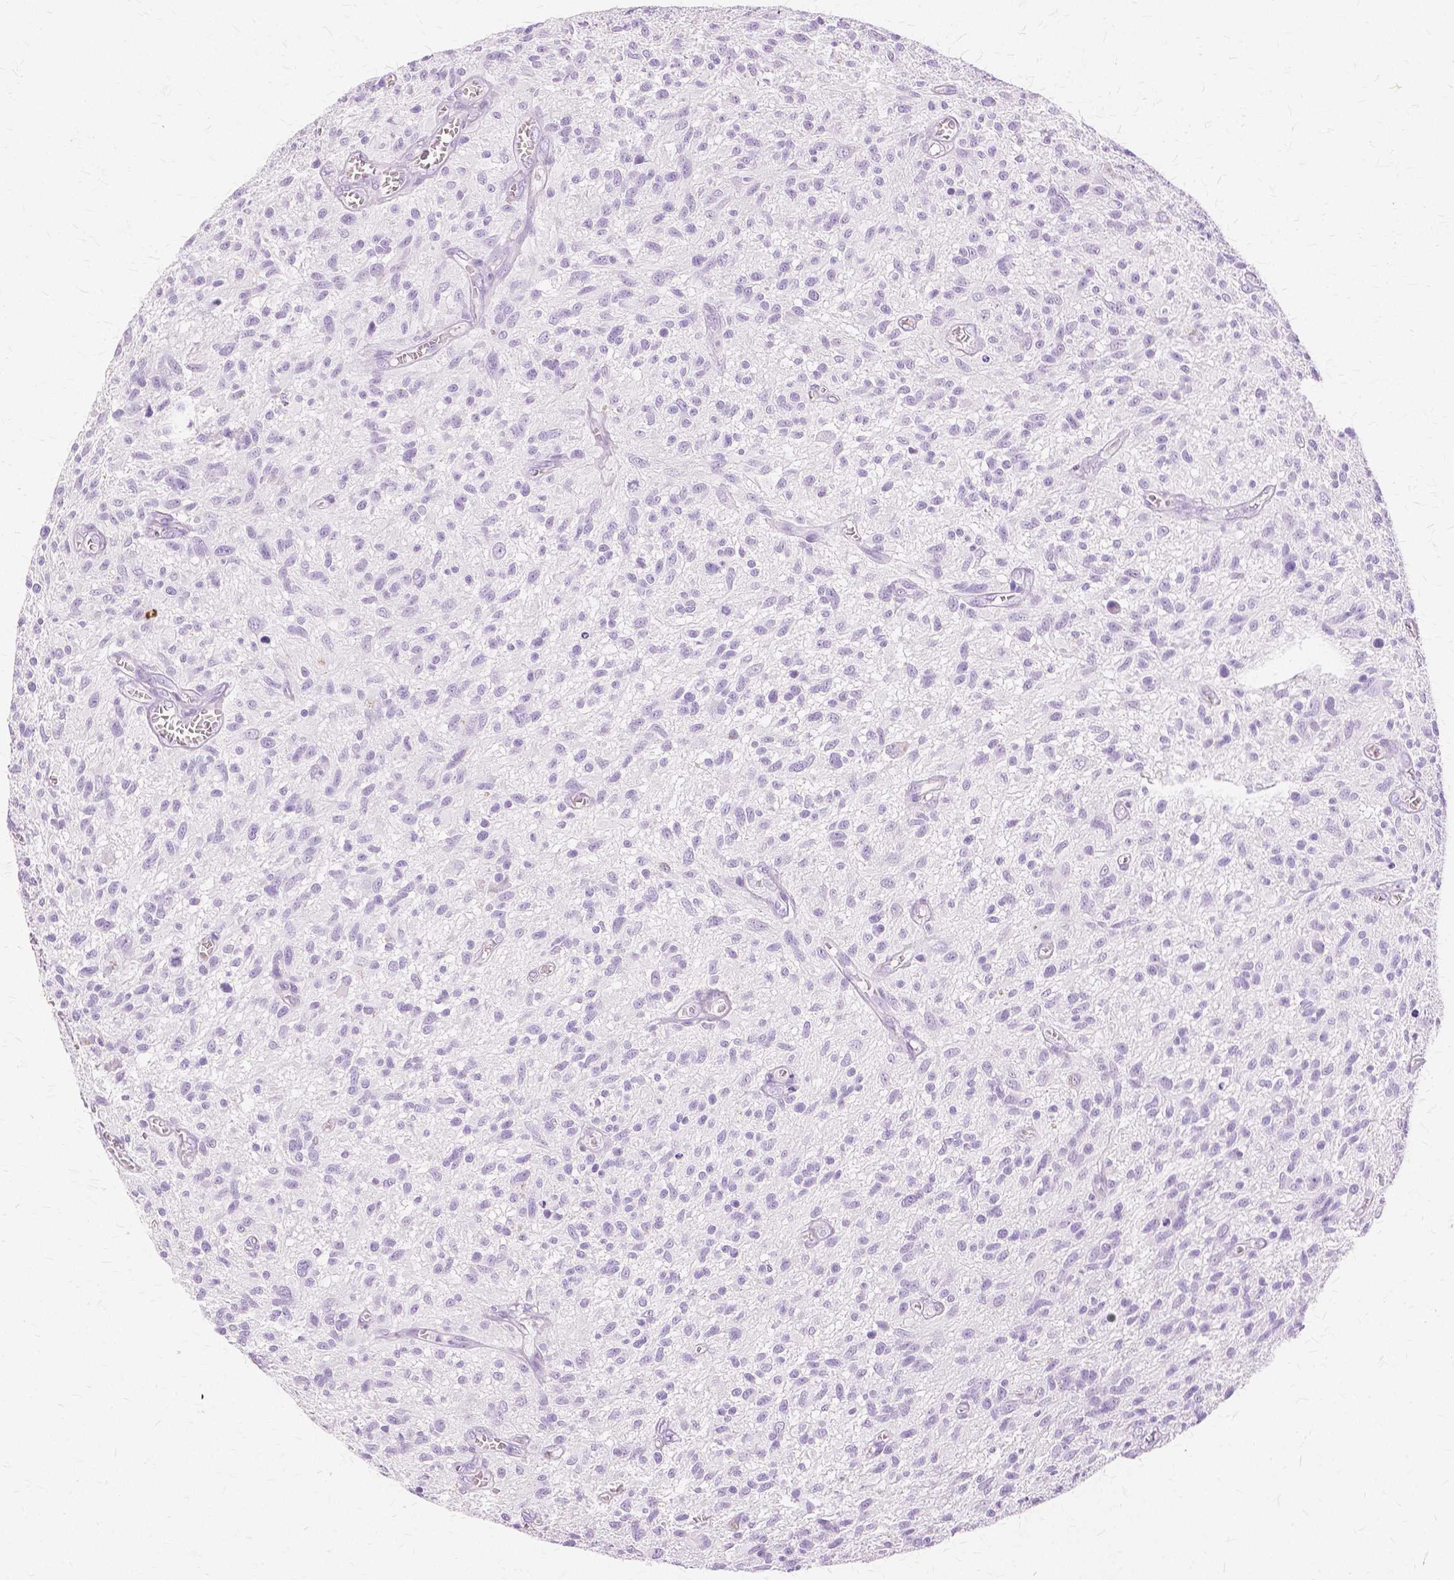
{"staining": {"intensity": "negative", "quantity": "none", "location": "none"}, "tissue": "glioma", "cell_type": "Tumor cells", "image_type": "cancer", "snomed": [{"axis": "morphology", "description": "Glioma, malignant, High grade"}, {"axis": "topography", "description": "Brain"}], "caption": "Immunohistochemistry image of malignant high-grade glioma stained for a protein (brown), which reveals no positivity in tumor cells.", "gene": "TGM1", "patient": {"sex": "male", "age": 75}}